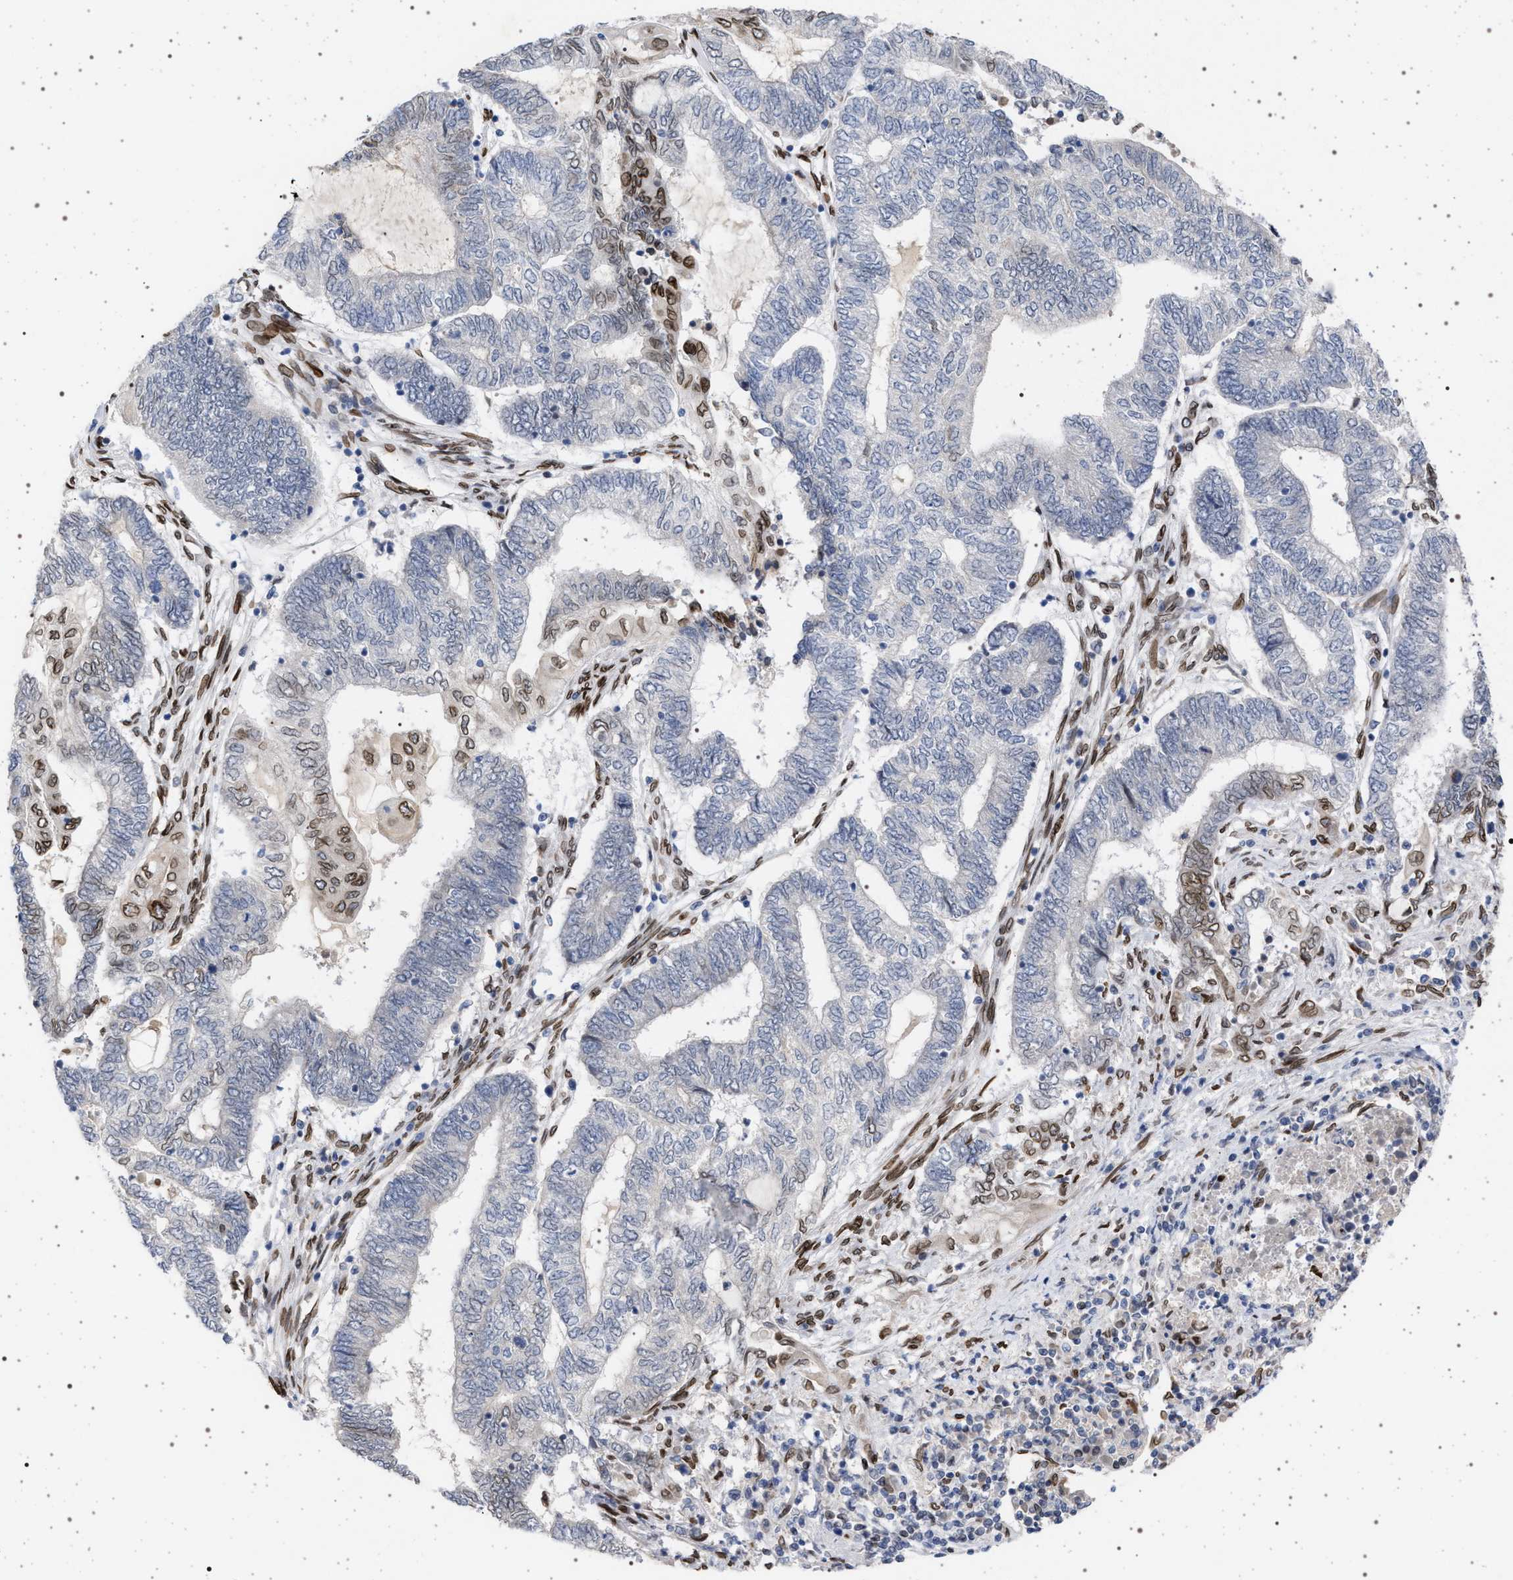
{"staining": {"intensity": "moderate", "quantity": "<25%", "location": "cytoplasmic/membranous,nuclear"}, "tissue": "endometrial cancer", "cell_type": "Tumor cells", "image_type": "cancer", "snomed": [{"axis": "morphology", "description": "Adenocarcinoma, NOS"}, {"axis": "topography", "description": "Uterus"}, {"axis": "topography", "description": "Endometrium"}], "caption": "Endometrial cancer stained with a protein marker exhibits moderate staining in tumor cells.", "gene": "ING2", "patient": {"sex": "female", "age": 70}}